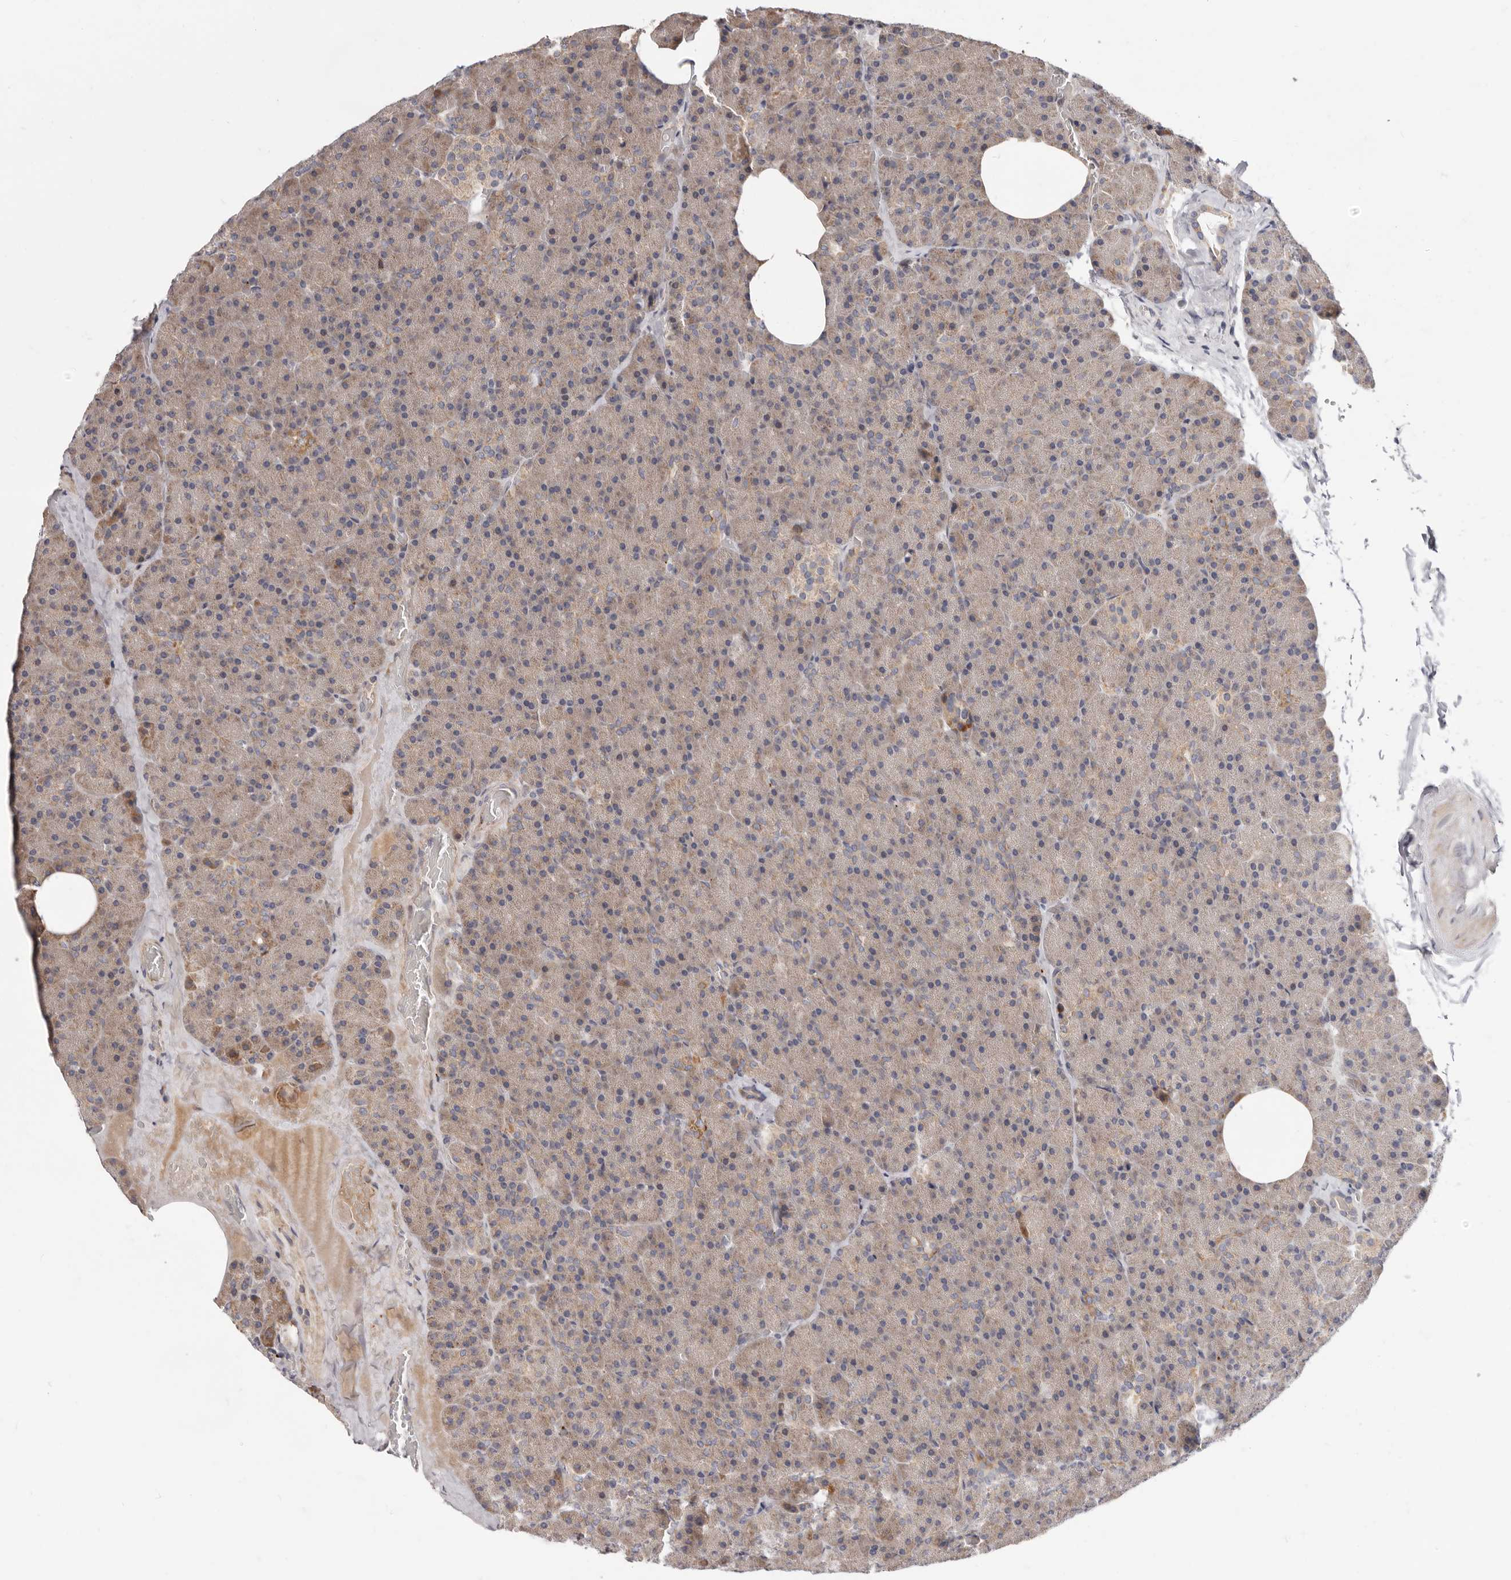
{"staining": {"intensity": "moderate", "quantity": "<25%", "location": "cytoplasmic/membranous"}, "tissue": "pancreas", "cell_type": "Exocrine glandular cells", "image_type": "normal", "snomed": [{"axis": "morphology", "description": "Normal tissue, NOS"}, {"axis": "morphology", "description": "Carcinoid, malignant, NOS"}, {"axis": "topography", "description": "Pancreas"}], "caption": "Immunohistochemical staining of benign human pancreas demonstrates <25% levels of moderate cytoplasmic/membranous protein positivity in approximately <25% of exocrine glandular cells. (Brightfield microscopy of DAB IHC at high magnification).", "gene": "TOR3A", "patient": {"sex": "female", "age": 35}}